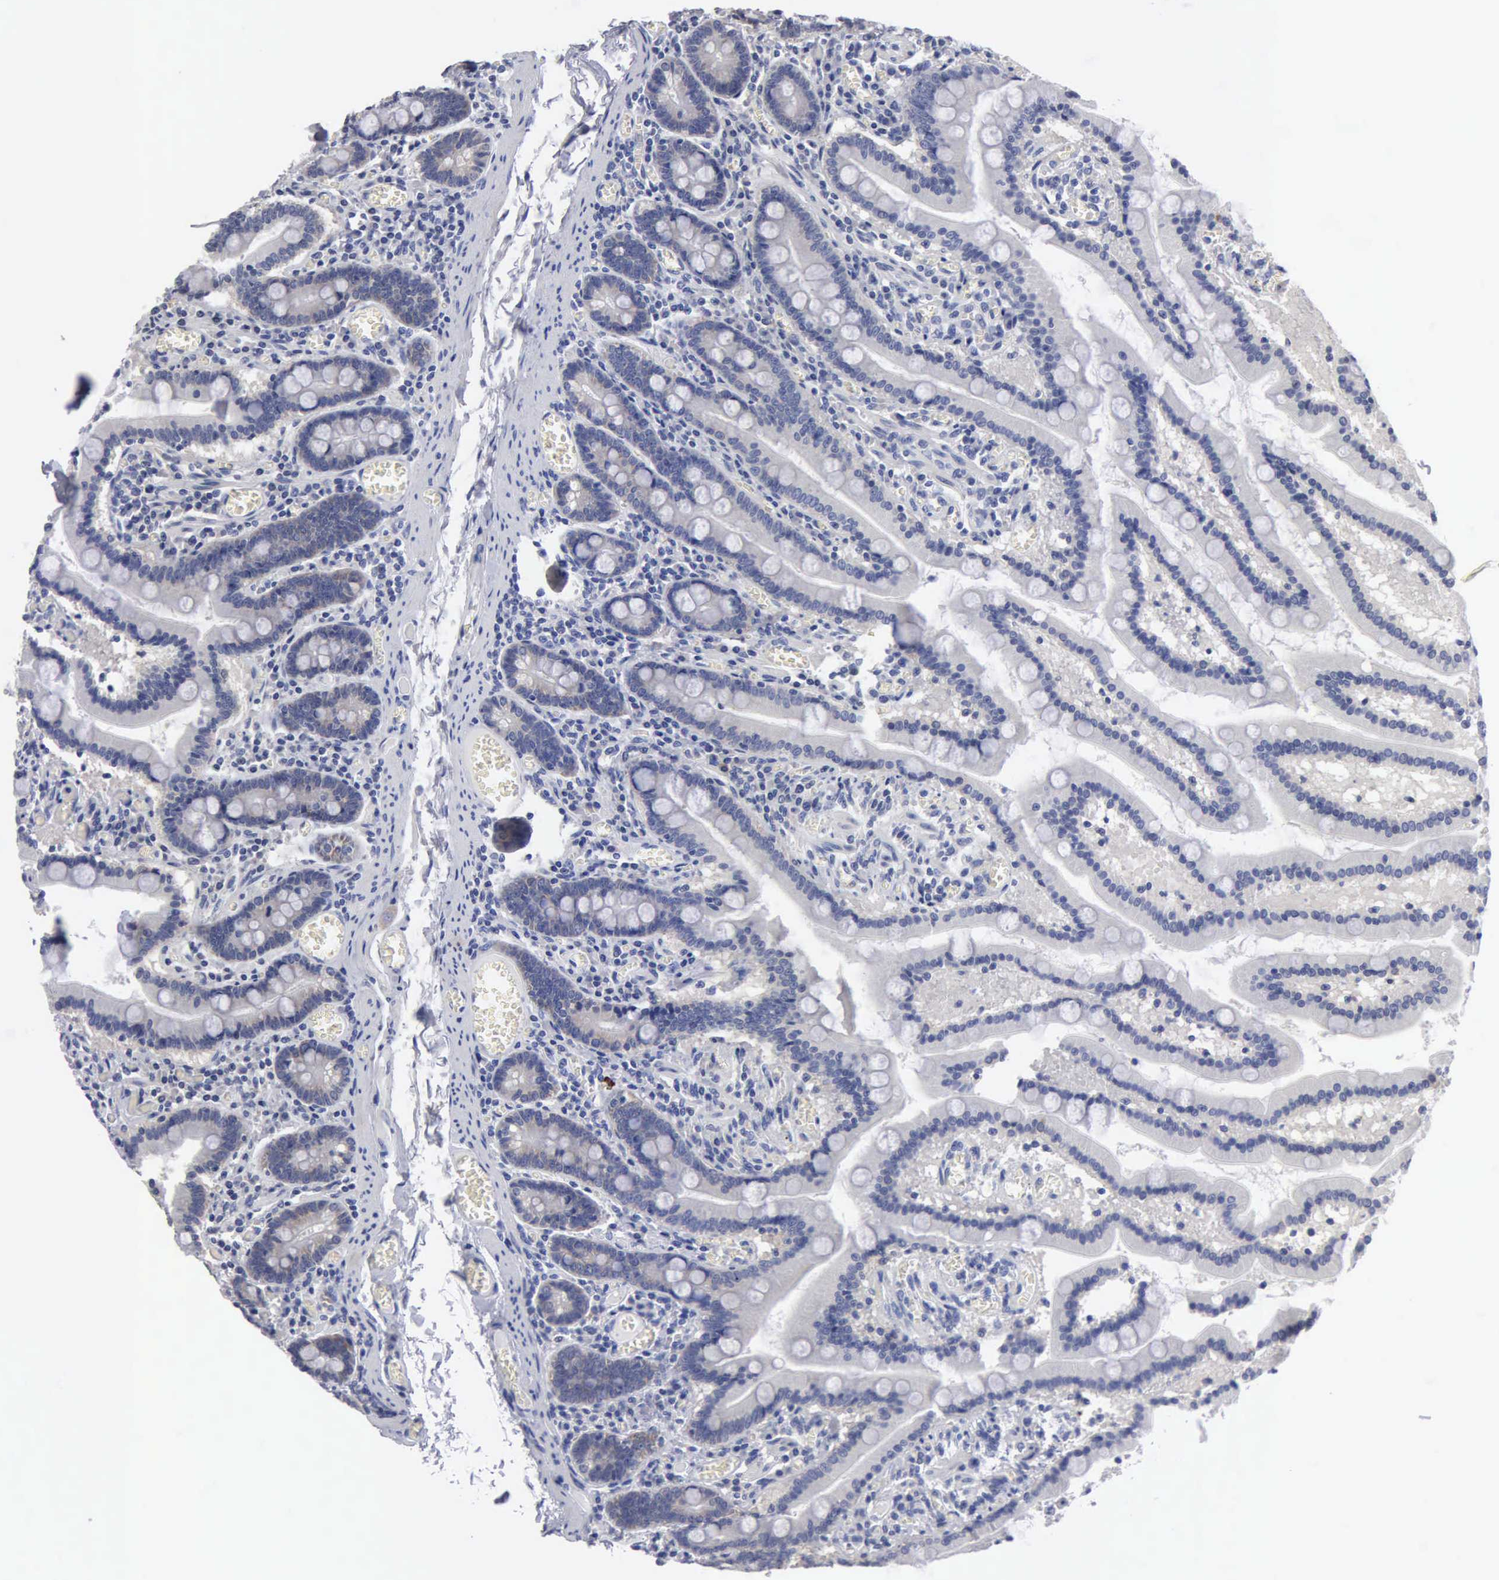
{"staining": {"intensity": "negative", "quantity": "none", "location": "none"}, "tissue": "small intestine", "cell_type": "Glandular cells", "image_type": "normal", "snomed": [{"axis": "morphology", "description": "Normal tissue, NOS"}, {"axis": "topography", "description": "Small intestine"}], "caption": "Glandular cells show no significant staining in normal small intestine. (DAB (3,3'-diaminobenzidine) immunohistochemistry visualized using brightfield microscopy, high magnification).", "gene": "TXLNG", "patient": {"sex": "male", "age": 59}}